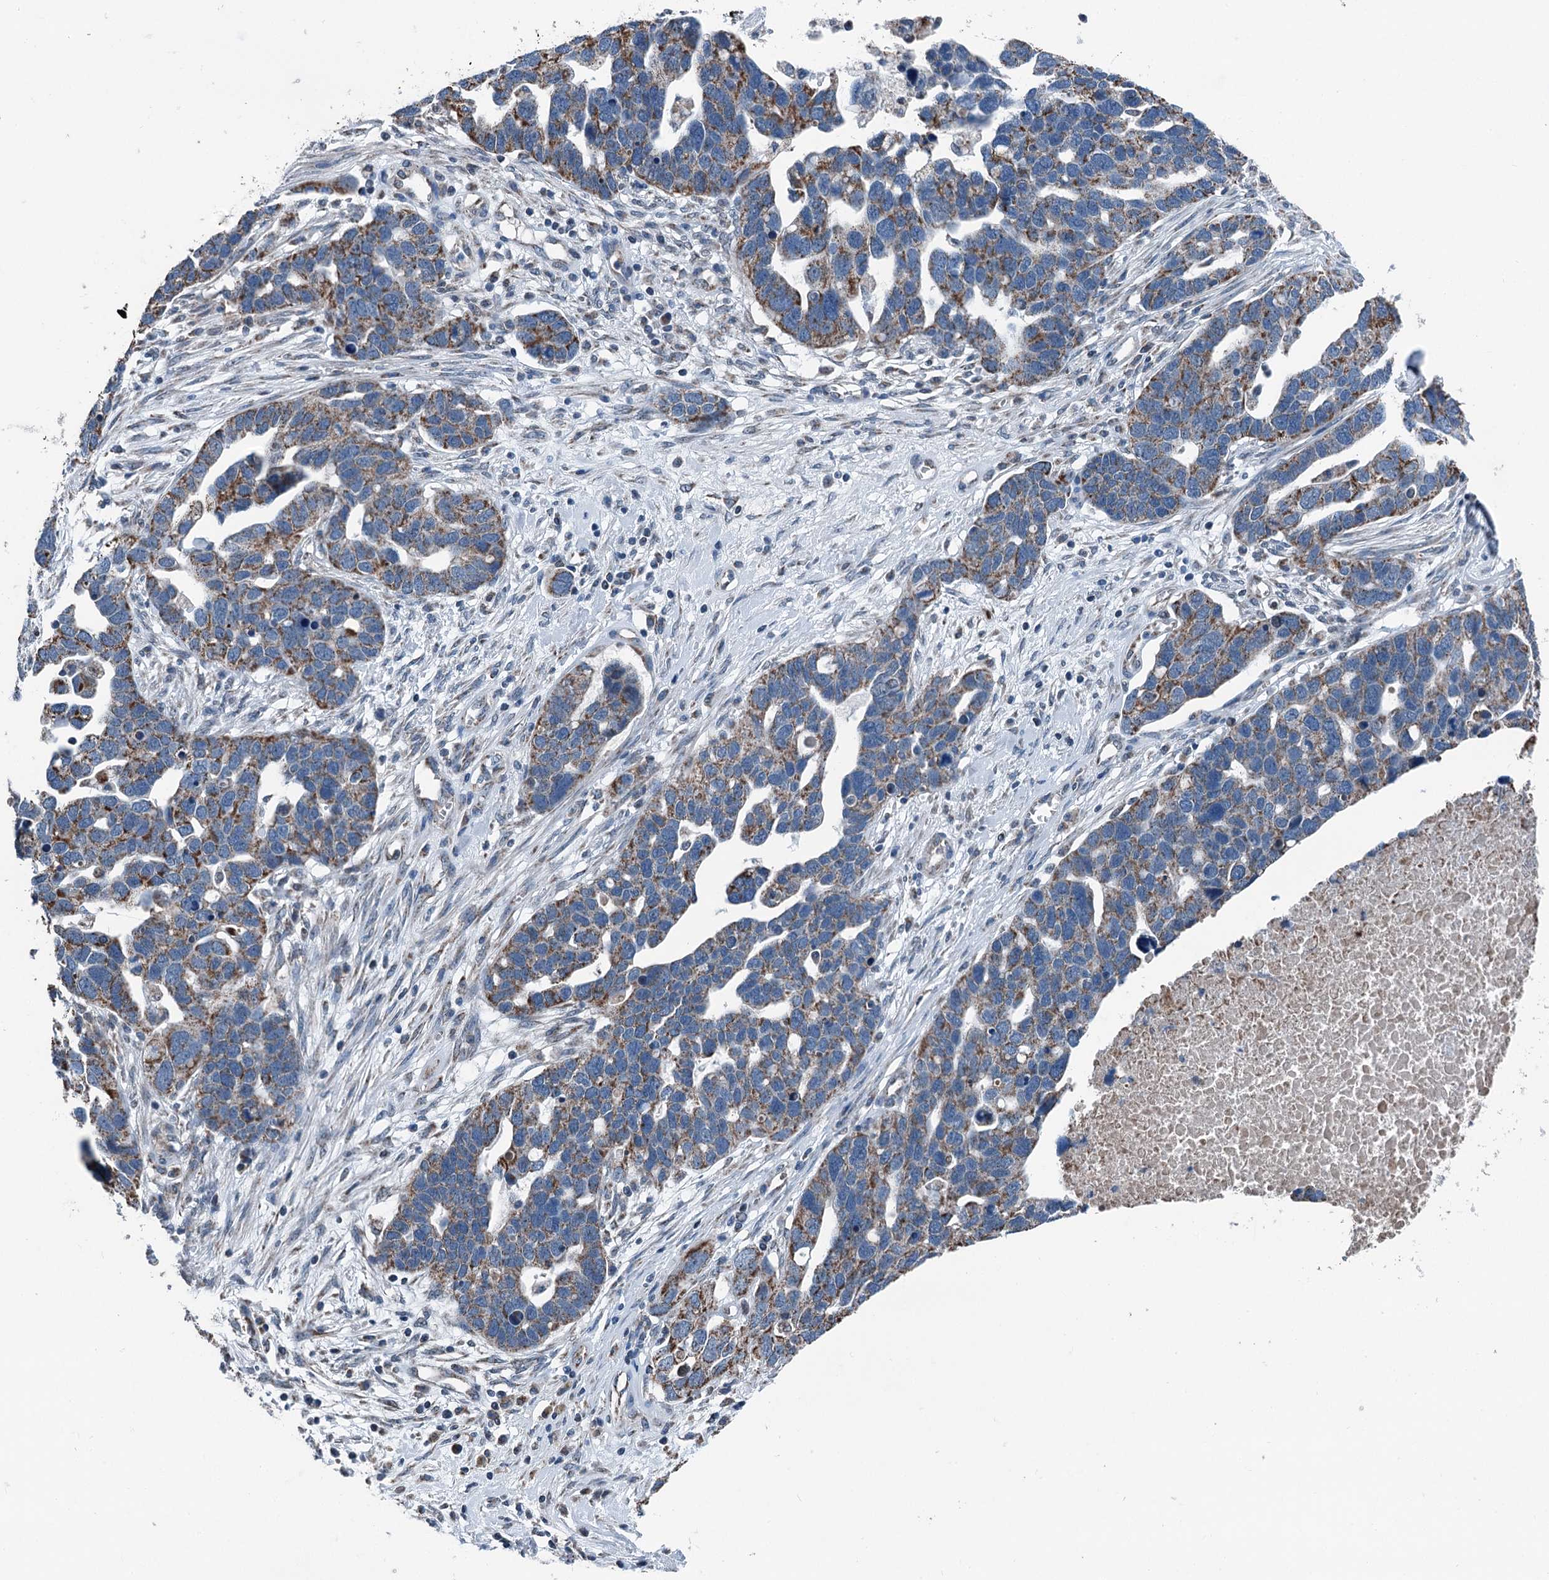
{"staining": {"intensity": "moderate", "quantity": ">75%", "location": "cytoplasmic/membranous"}, "tissue": "ovarian cancer", "cell_type": "Tumor cells", "image_type": "cancer", "snomed": [{"axis": "morphology", "description": "Cystadenocarcinoma, serous, NOS"}, {"axis": "topography", "description": "Ovary"}], "caption": "Immunohistochemistry staining of ovarian cancer (serous cystadenocarcinoma), which demonstrates medium levels of moderate cytoplasmic/membranous positivity in approximately >75% of tumor cells indicating moderate cytoplasmic/membranous protein expression. The staining was performed using DAB (3,3'-diaminobenzidine) (brown) for protein detection and nuclei were counterstained in hematoxylin (blue).", "gene": "TRPT1", "patient": {"sex": "female", "age": 54}}